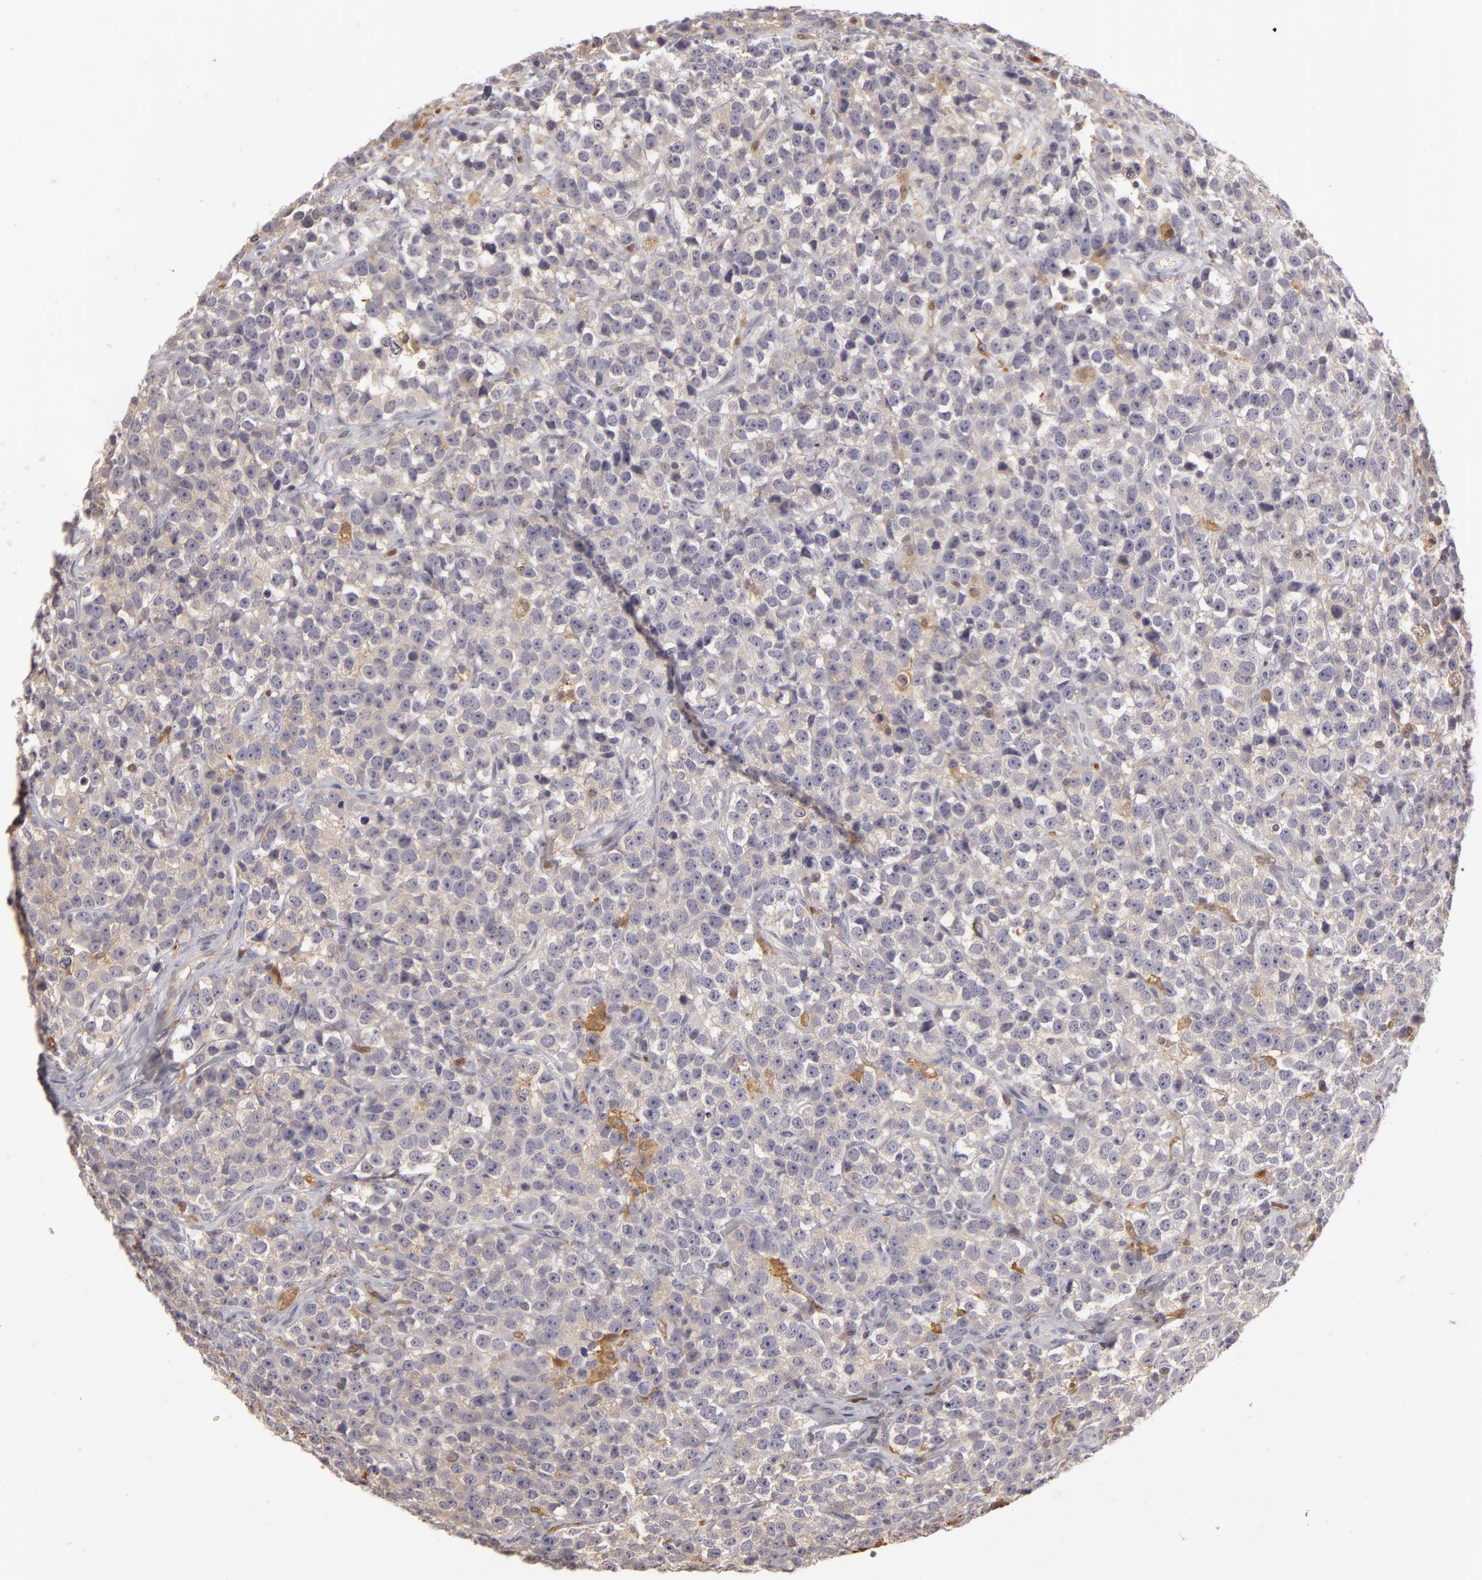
{"staining": {"intensity": "negative", "quantity": "none", "location": "none"}, "tissue": "testis cancer", "cell_type": "Tumor cells", "image_type": "cancer", "snomed": [{"axis": "morphology", "description": "Seminoma, NOS"}, {"axis": "topography", "description": "Testis"}], "caption": "IHC histopathology image of human testis cancer (seminoma) stained for a protein (brown), which shows no expression in tumor cells.", "gene": "GNPDA1", "patient": {"sex": "male", "age": 25}}